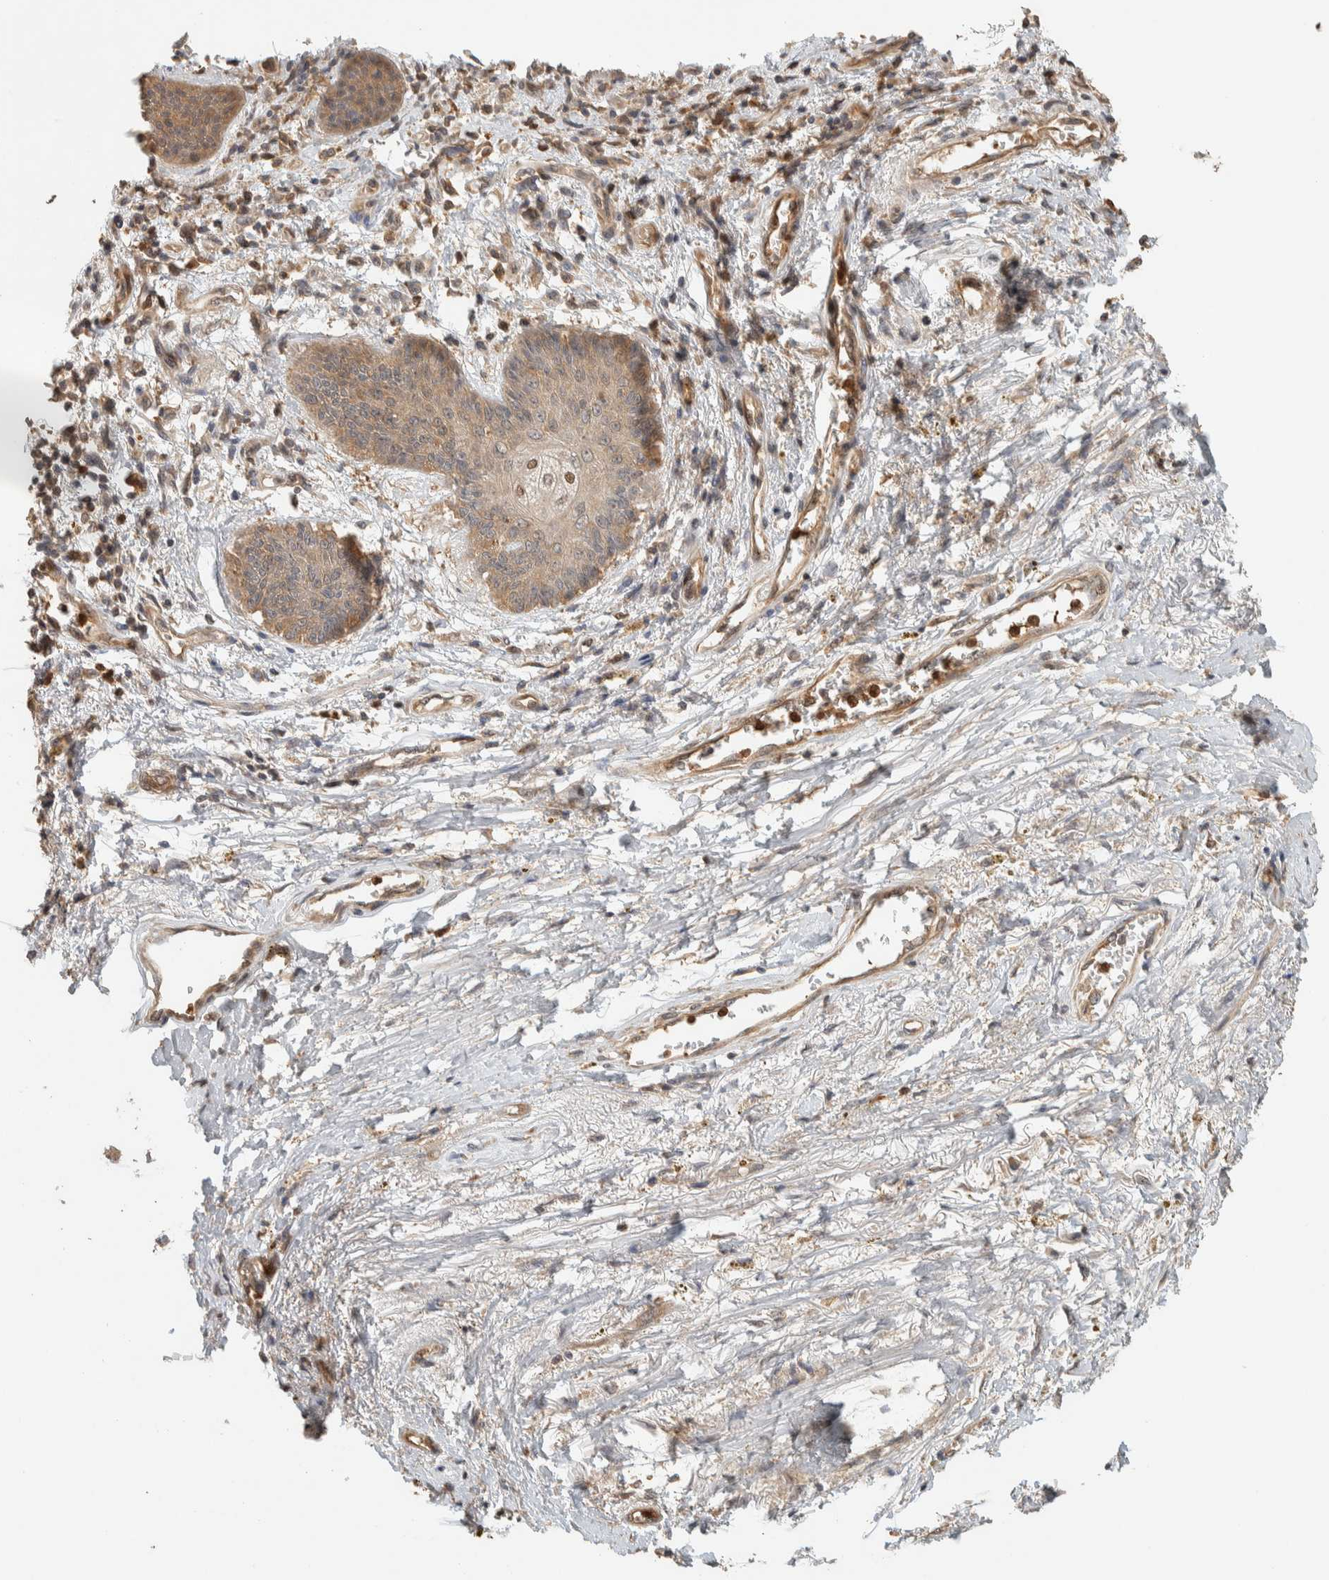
{"staining": {"intensity": "moderate", "quantity": "25%-75%", "location": "cytoplasmic/membranous"}, "tissue": "skin", "cell_type": "Epidermal cells", "image_type": "normal", "snomed": [{"axis": "morphology", "description": "Normal tissue, NOS"}, {"axis": "topography", "description": "Anal"}], "caption": "Immunohistochemistry (DAB) staining of unremarkable skin shows moderate cytoplasmic/membranous protein positivity in about 25%-75% of epidermal cells. The staining was performed using DAB, with brown indicating positive protein expression. Nuclei are stained blue with hematoxylin.", "gene": "ADSS2", "patient": {"sex": "female", "age": 46}}